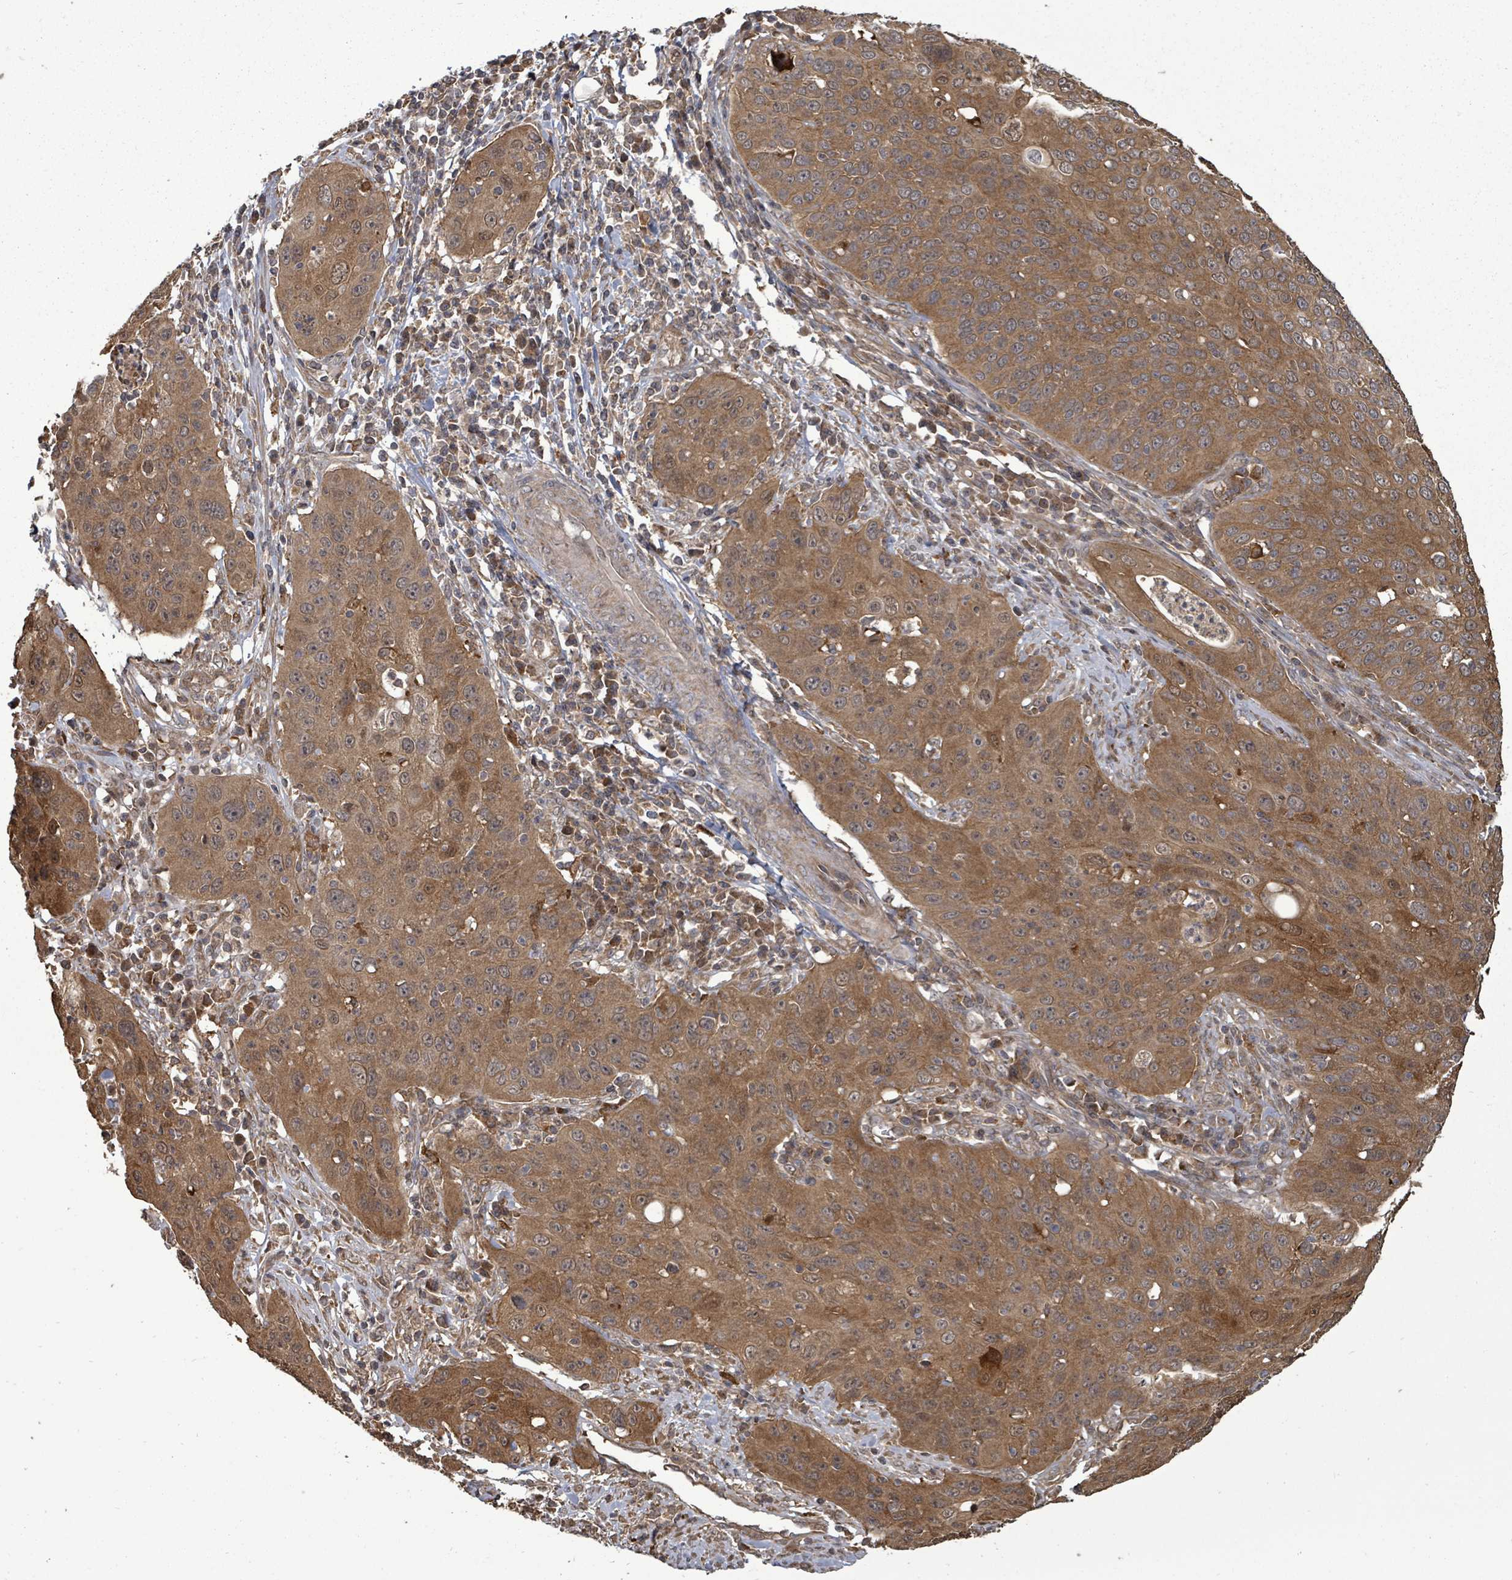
{"staining": {"intensity": "moderate", "quantity": ">75%", "location": "cytoplasmic/membranous"}, "tissue": "cervical cancer", "cell_type": "Tumor cells", "image_type": "cancer", "snomed": [{"axis": "morphology", "description": "Squamous cell carcinoma, NOS"}, {"axis": "topography", "description": "Cervix"}], "caption": "Immunohistochemistry histopathology image of human cervical squamous cell carcinoma stained for a protein (brown), which exhibits medium levels of moderate cytoplasmic/membranous staining in approximately >75% of tumor cells.", "gene": "EIF3C", "patient": {"sex": "female", "age": 36}}